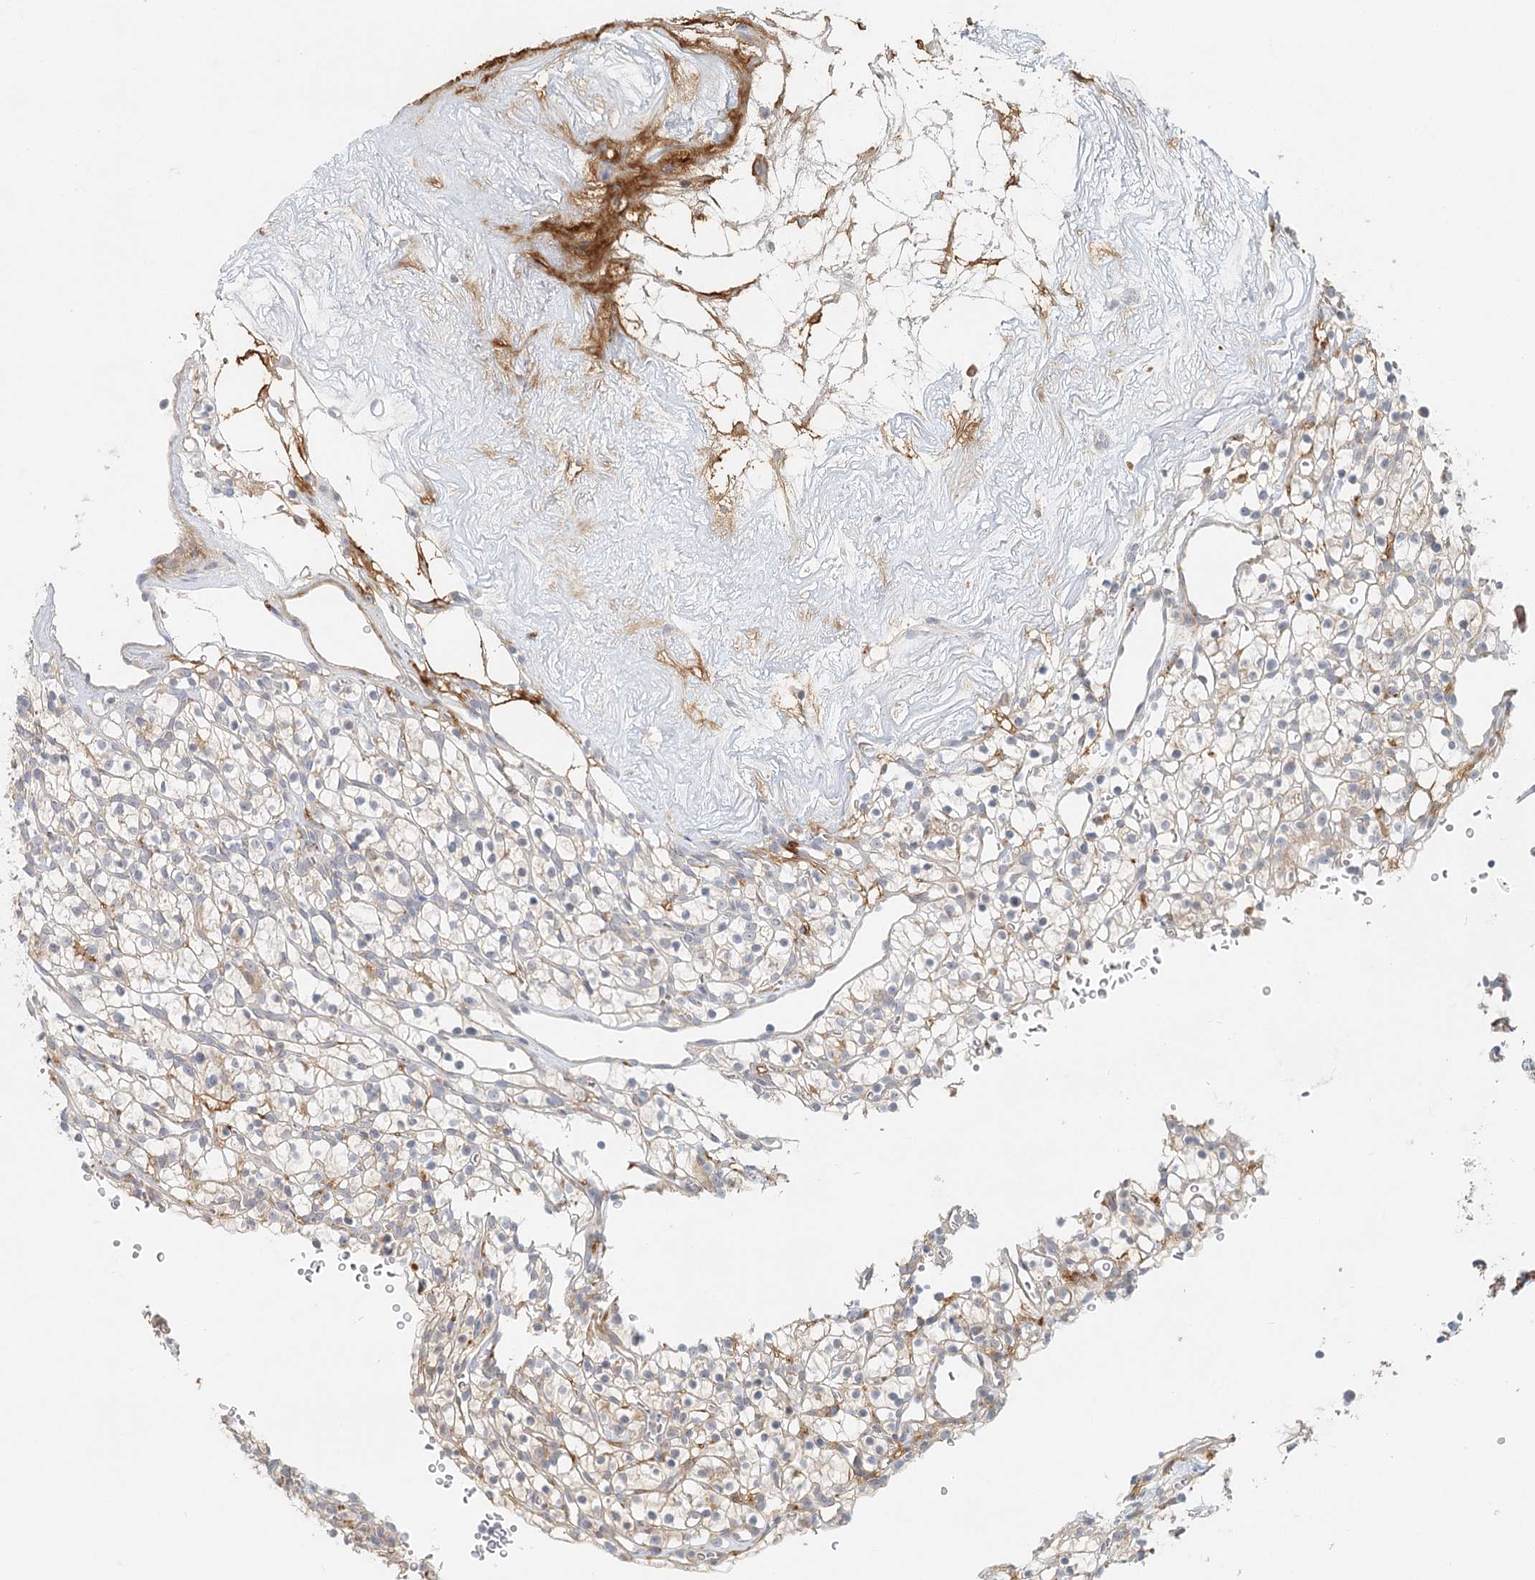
{"staining": {"intensity": "weak", "quantity": "25%-75%", "location": "cytoplasmic/membranous"}, "tissue": "renal cancer", "cell_type": "Tumor cells", "image_type": "cancer", "snomed": [{"axis": "morphology", "description": "Adenocarcinoma, NOS"}, {"axis": "topography", "description": "Kidney"}], "caption": "There is low levels of weak cytoplasmic/membranous positivity in tumor cells of adenocarcinoma (renal), as demonstrated by immunohistochemical staining (brown color).", "gene": "VSIG1", "patient": {"sex": "female", "age": 57}}